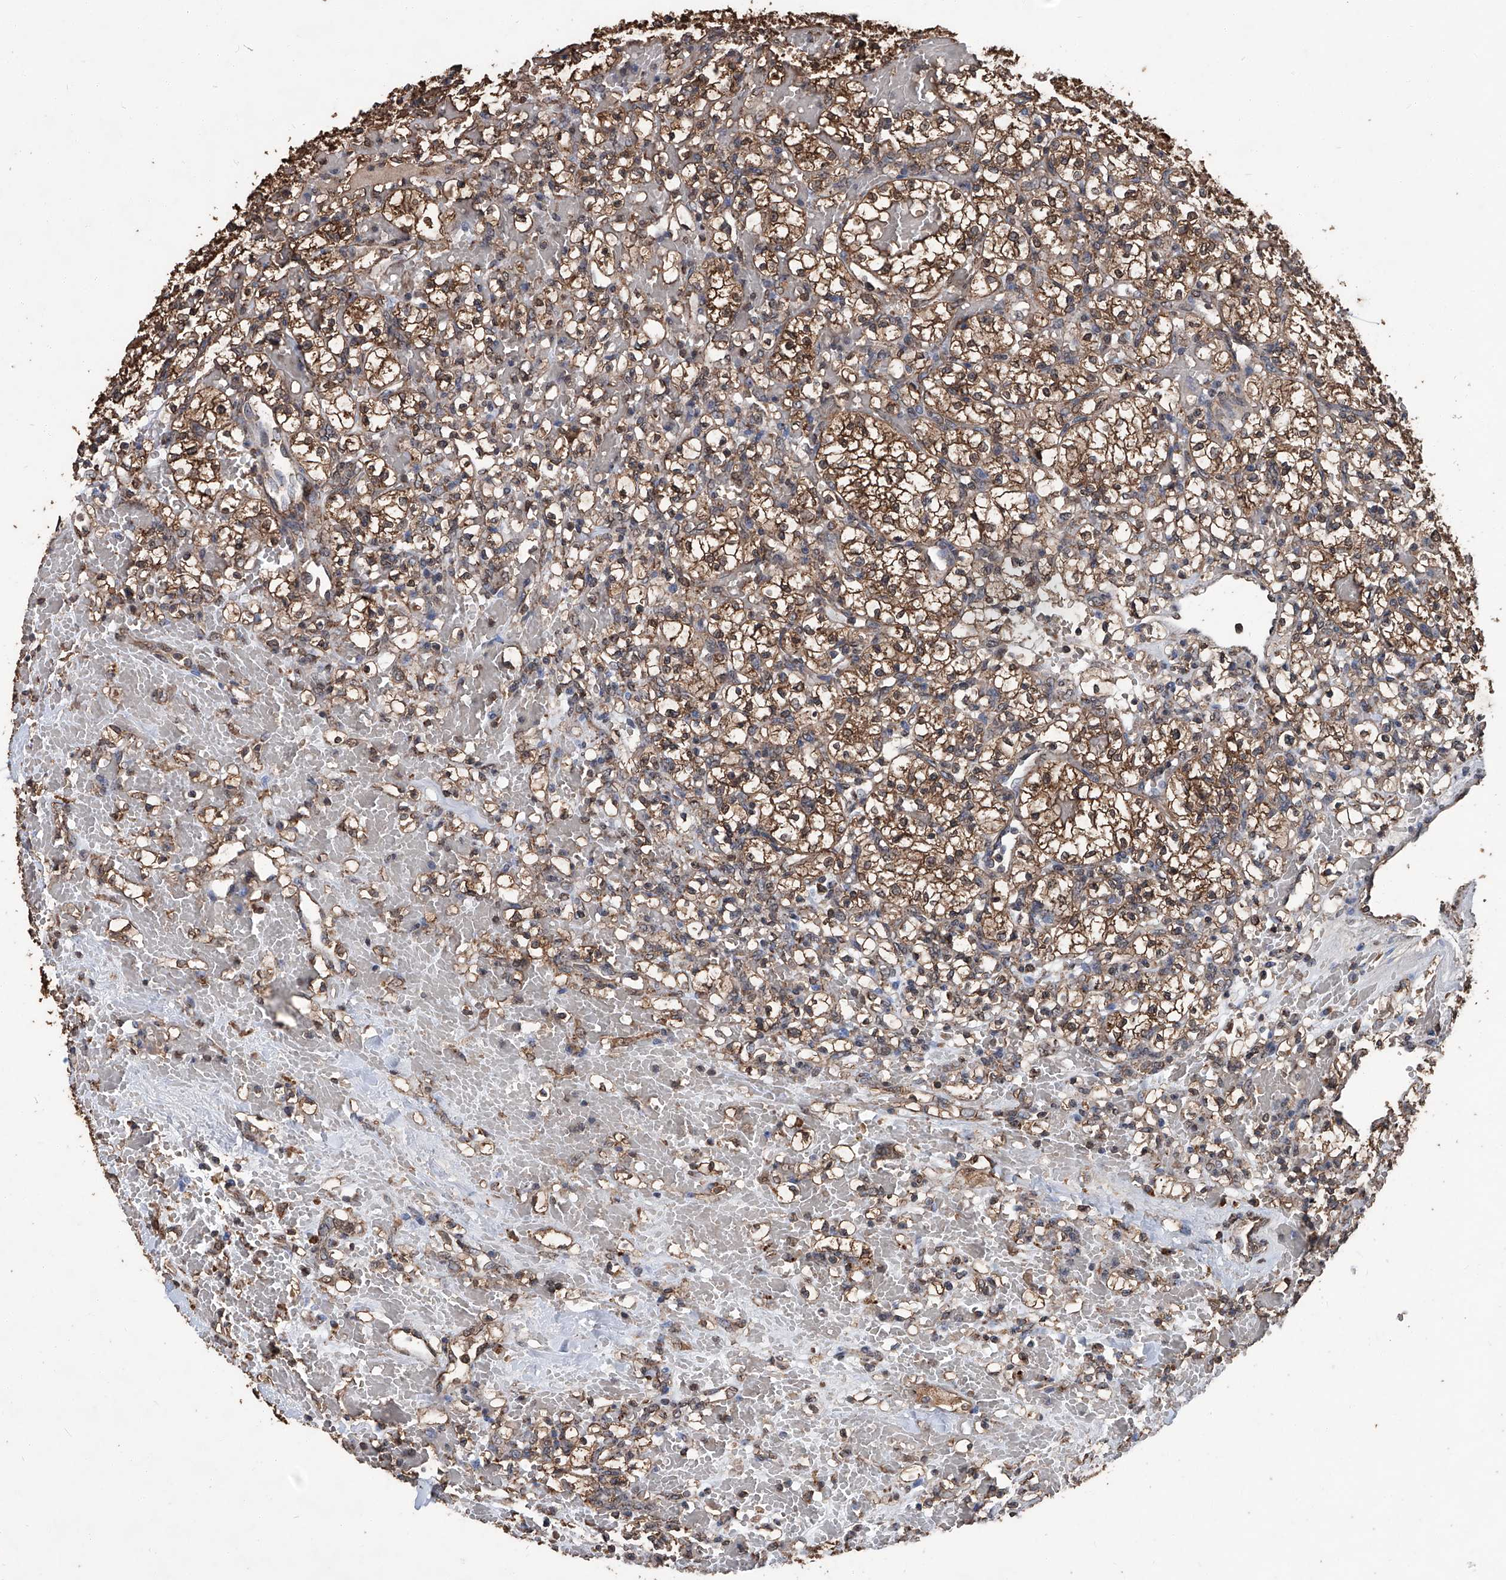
{"staining": {"intensity": "moderate", "quantity": ">75%", "location": "cytoplasmic/membranous"}, "tissue": "renal cancer", "cell_type": "Tumor cells", "image_type": "cancer", "snomed": [{"axis": "morphology", "description": "Adenocarcinoma, NOS"}, {"axis": "topography", "description": "Kidney"}], "caption": "The histopathology image exhibits a brown stain indicating the presence of a protein in the cytoplasmic/membranous of tumor cells in adenocarcinoma (renal).", "gene": "STARD7", "patient": {"sex": "female", "age": 60}}